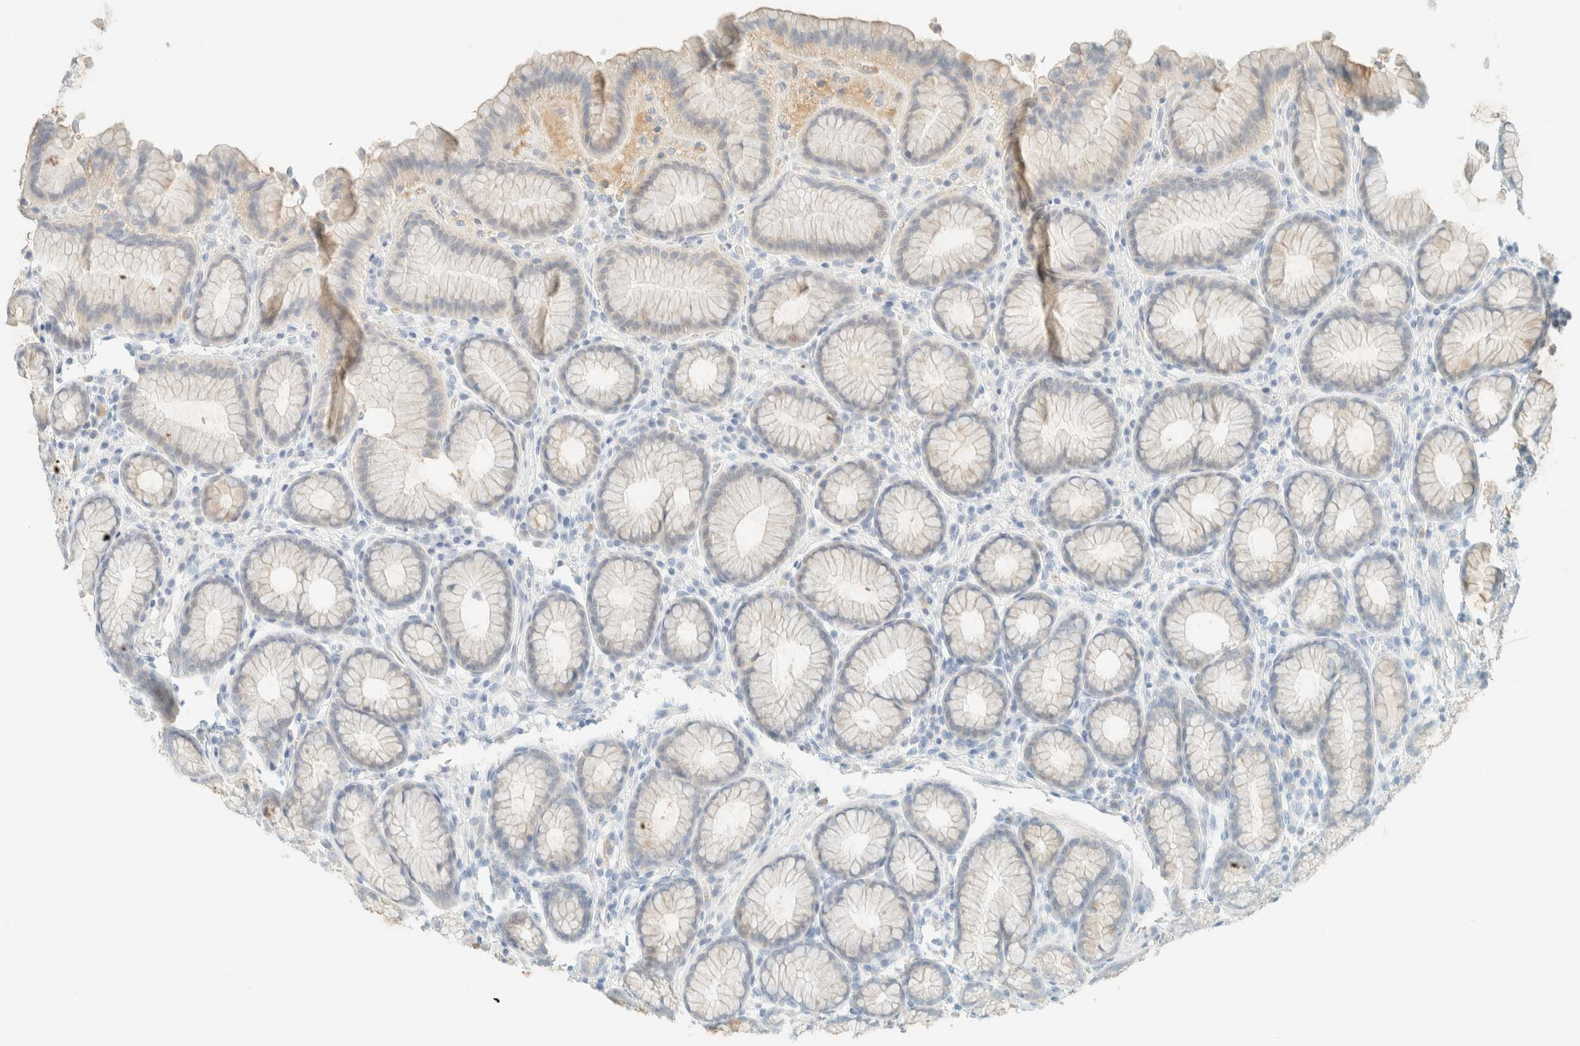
{"staining": {"intensity": "negative", "quantity": "none", "location": "none"}, "tissue": "stomach", "cell_type": "Glandular cells", "image_type": "normal", "snomed": [{"axis": "morphology", "description": "Normal tissue, NOS"}, {"axis": "topography", "description": "Stomach"}], "caption": "Glandular cells are negative for brown protein staining in benign stomach.", "gene": "GPA33", "patient": {"sex": "male", "age": 42}}